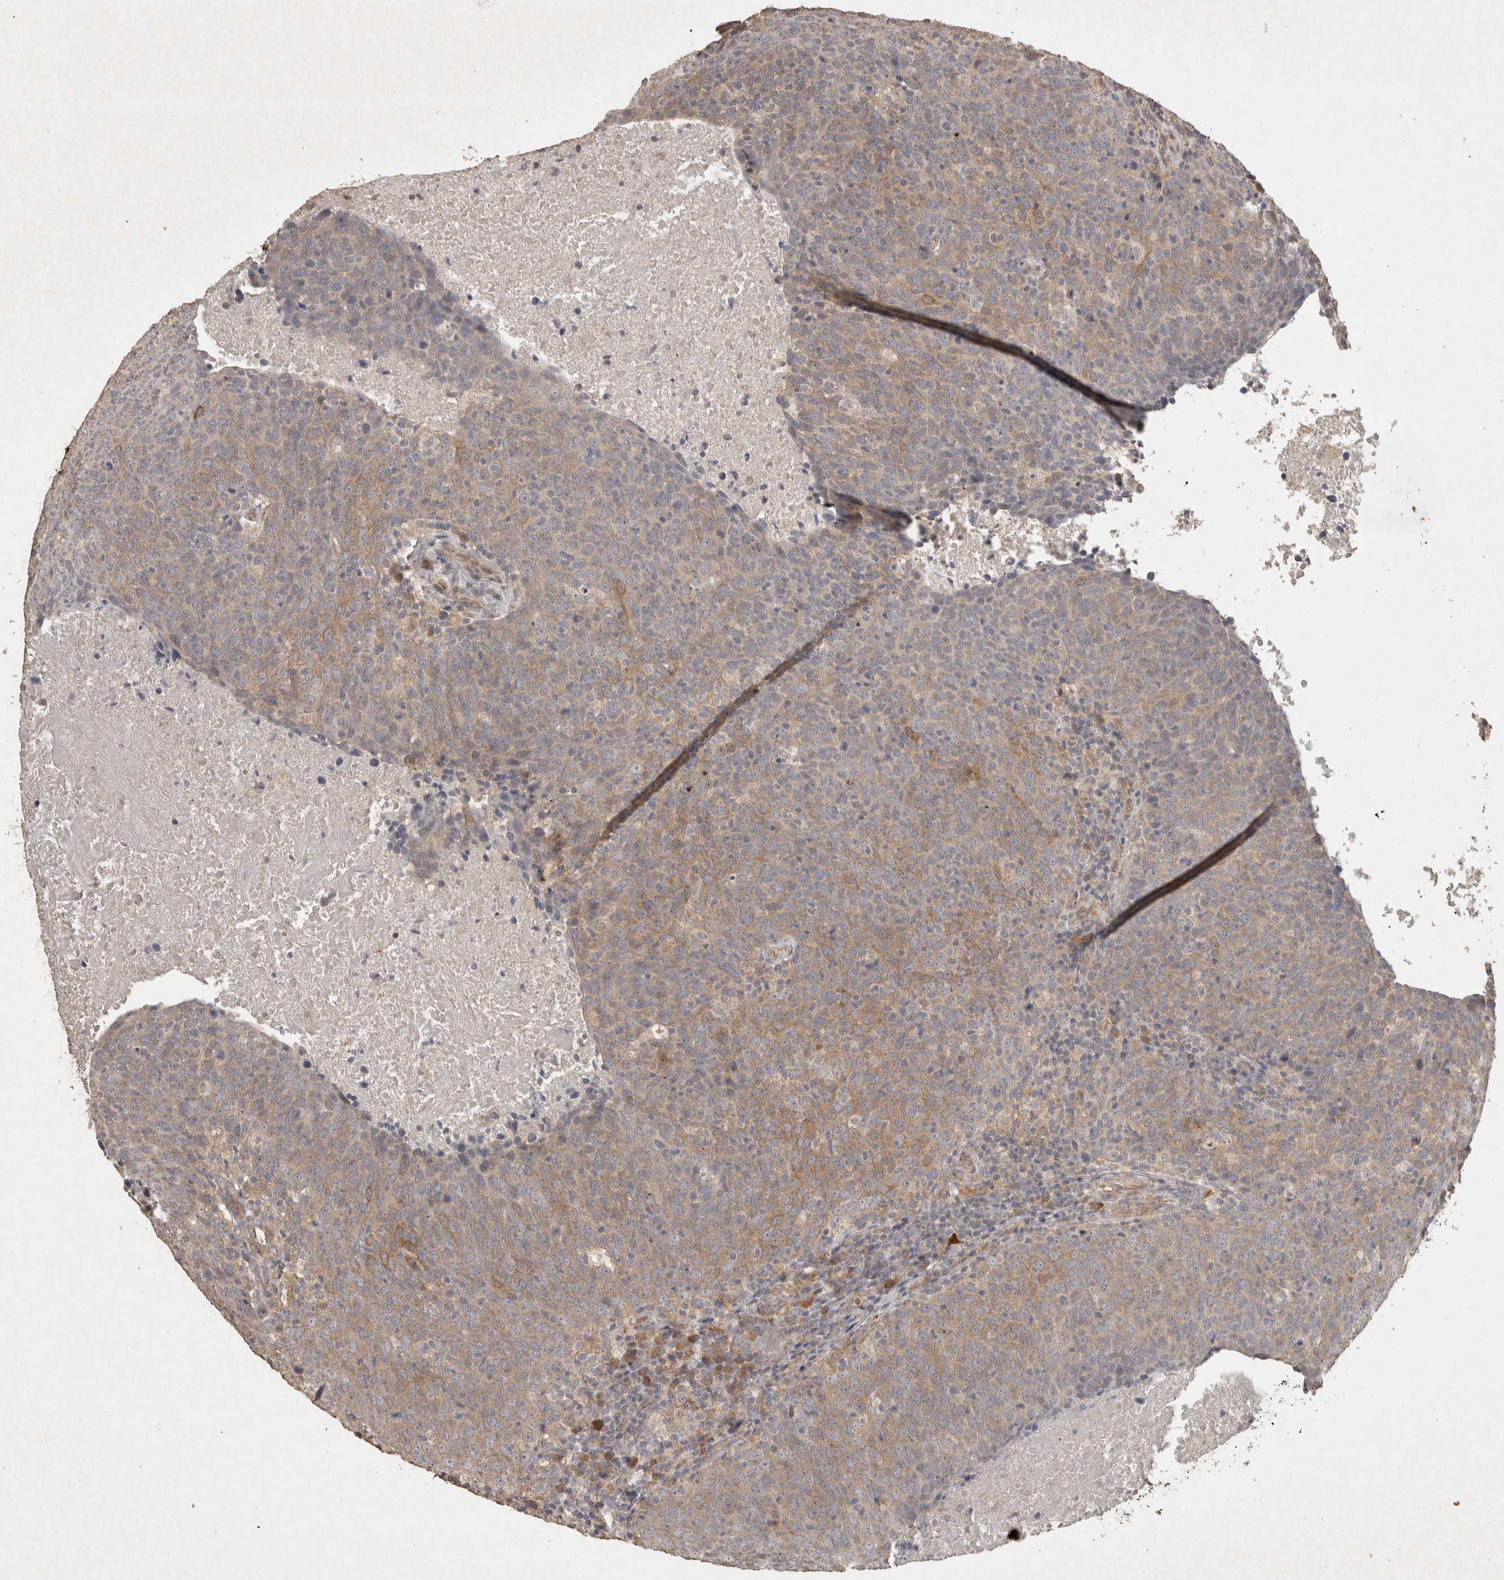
{"staining": {"intensity": "weak", "quantity": ">75%", "location": "cytoplasmic/membranous"}, "tissue": "head and neck cancer", "cell_type": "Tumor cells", "image_type": "cancer", "snomed": [{"axis": "morphology", "description": "Squamous cell carcinoma, NOS"}, {"axis": "morphology", "description": "Squamous cell carcinoma, metastatic, NOS"}, {"axis": "topography", "description": "Lymph node"}, {"axis": "topography", "description": "Head-Neck"}], "caption": "Protein staining demonstrates weak cytoplasmic/membranous staining in about >75% of tumor cells in head and neck cancer. (DAB = brown stain, brightfield microscopy at high magnification).", "gene": "OSTN", "patient": {"sex": "male", "age": 62}}